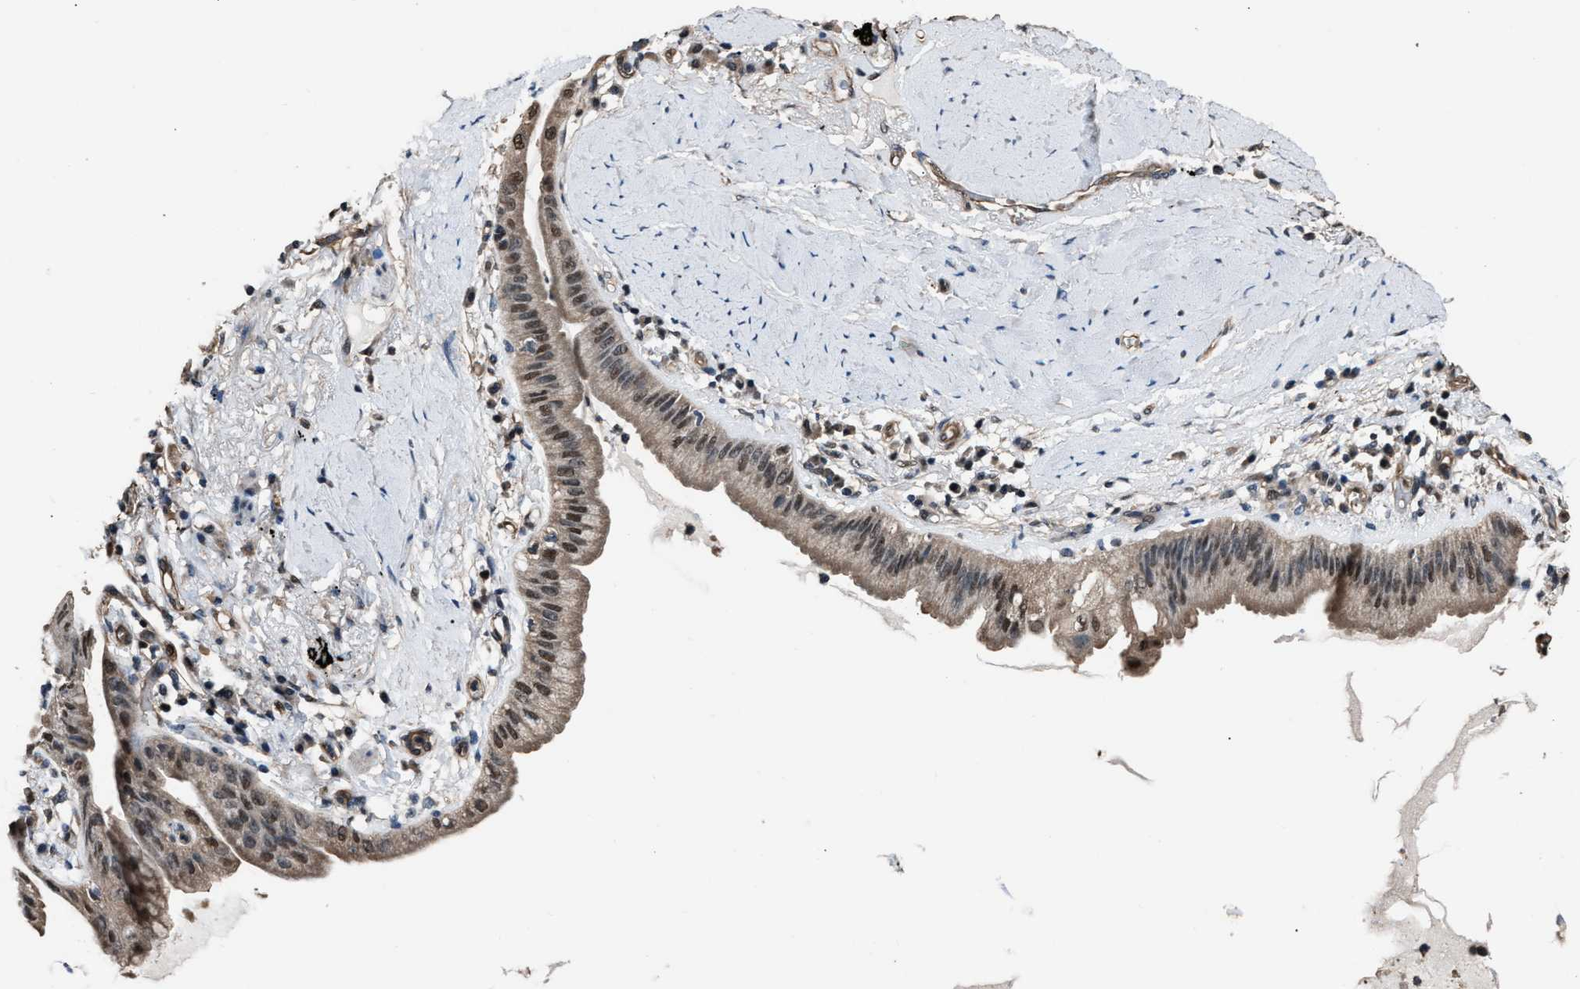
{"staining": {"intensity": "moderate", "quantity": "<25%", "location": "cytoplasmic/membranous,nuclear"}, "tissue": "lung cancer", "cell_type": "Tumor cells", "image_type": "cancer", "snomed": [{"axis": "morphology", "description": "Normal tissue, NOS"}, {"axis": "morphology", "description": "Adenocarcinoma, NOS"}, {"axis": "topography", "description": "Bronchus"}, {"axis": "topography", "description": "Lung"}], "caption": "Lung cancer stained with a protein marker demonstrates moderate staining in tumor cells.", "gene": "DFFA", "patient": {"sex": "female", "age": 70}}